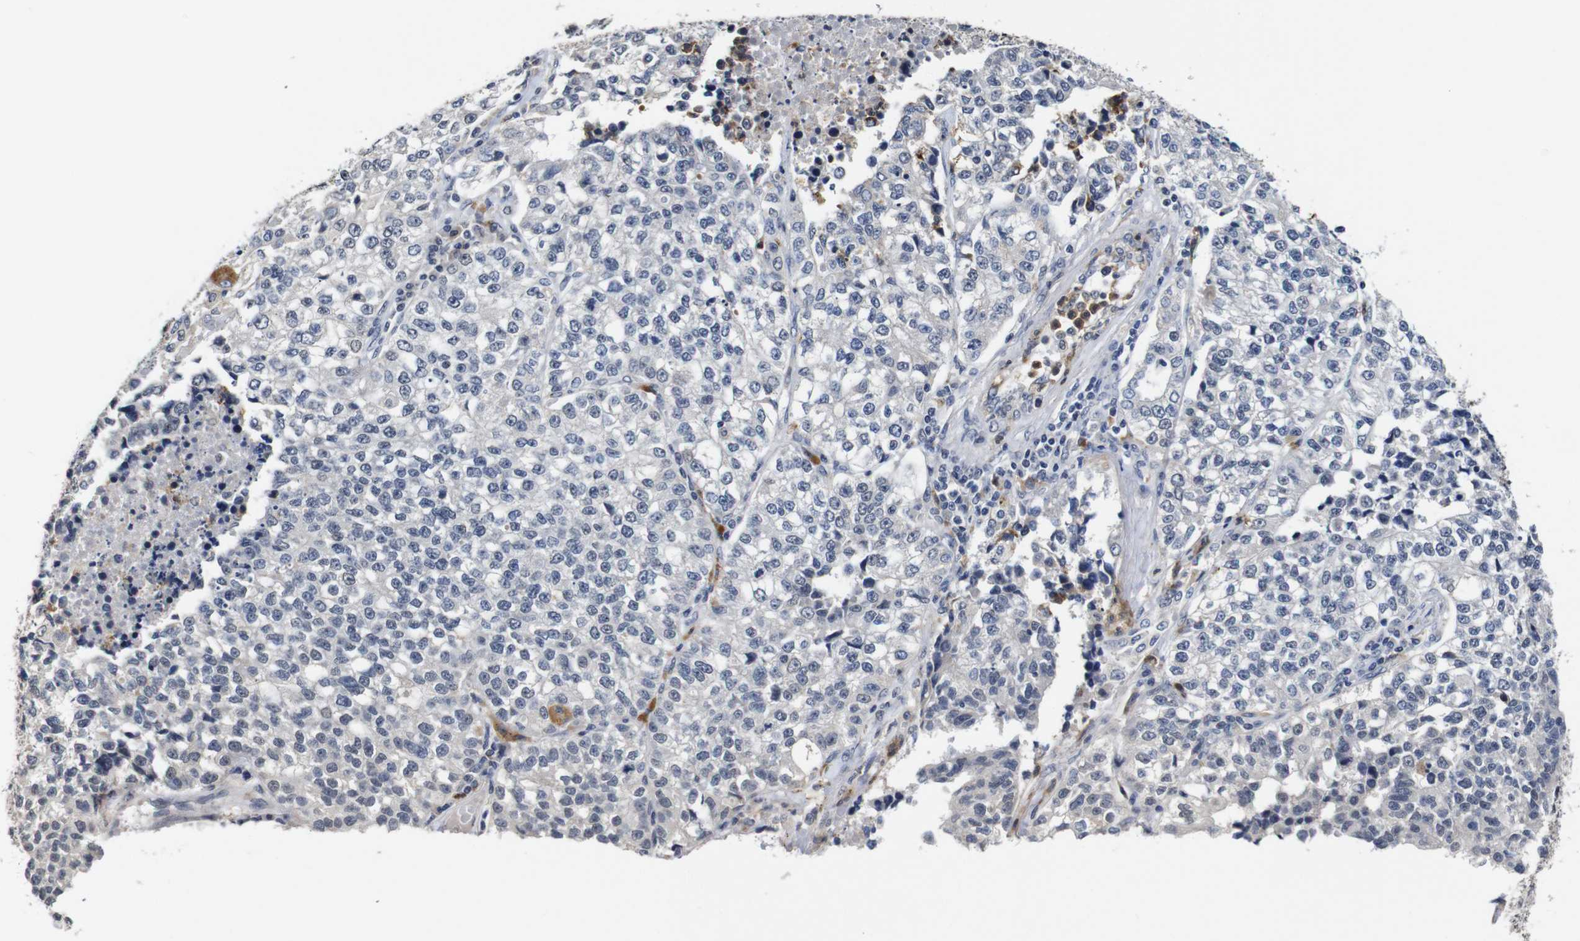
{"staining": {"intensity": "negative", "quantity": "none", "location": "none"}, "tissue": "lung cancer", "cell_type": "Tumor cells", "image_type": "cancer", "snomed": [{"axis": "morphology", "description": "Adenocarcinoma, NOS"}, {"axis": "topography", "description": "Lung"}], "caption": "Histopathology image shows no protein staining in tumor cells of lung cancer tissue. (DAB (3,3'-diaminobenzidine) immunohistochemistry (IHC) with hematoxylin counter stain).", "gene": "NTRK3", "patient": {"sex": "male", "age": 49}}